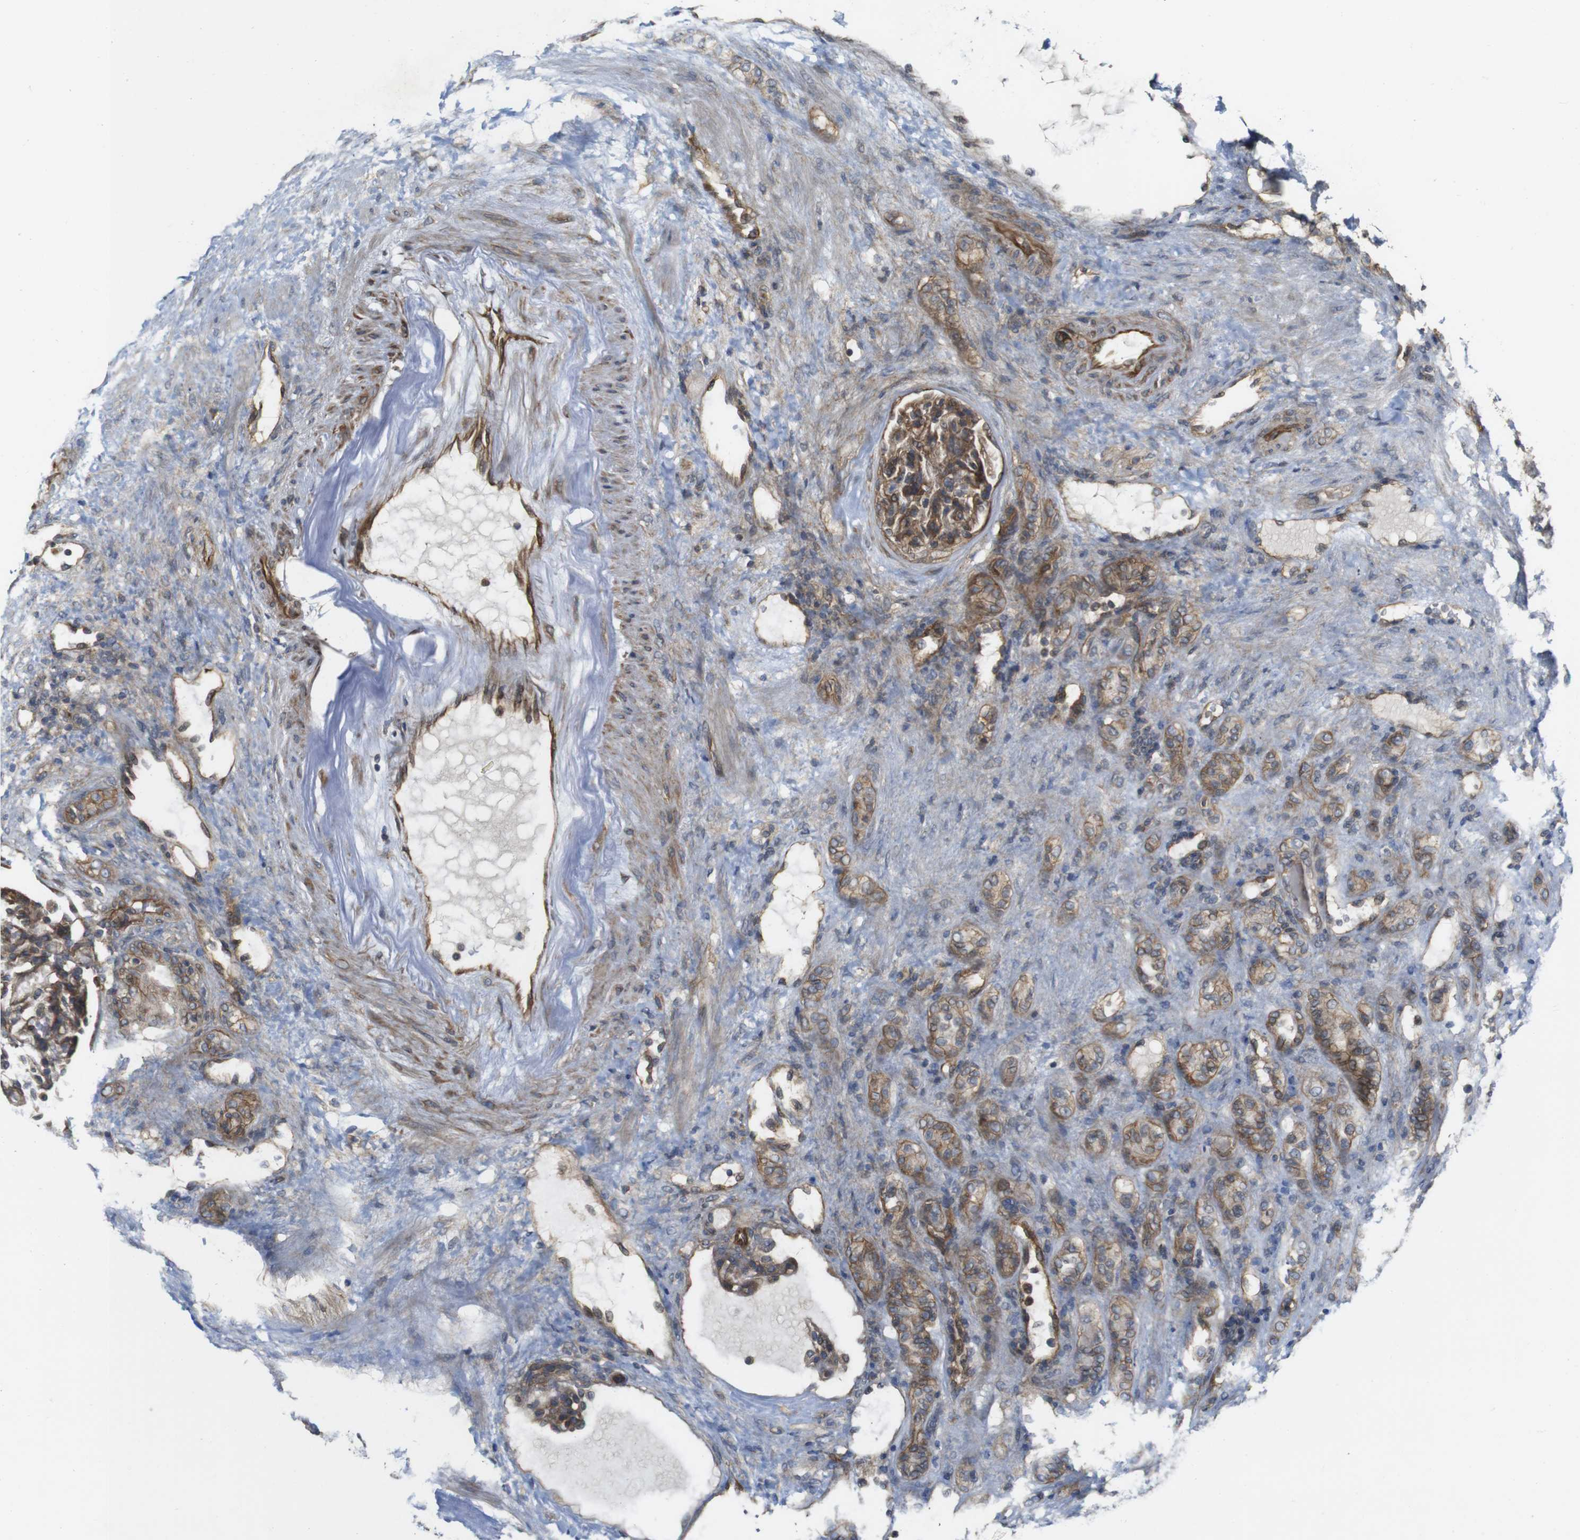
{"staining": {"intensity": "moderate", "quantity": ">75%", "location": "cytoplasmic/membranous"}, "tissue": "renal cancer", "cell_type": "Tumor cells", "image_type": "cancer", "snomed": [{"axis": "morphology", "description": "Adenocarcinoma, NOS"}, {"axis": "topography", "description": "Kidney"}], "caption": "This histopathology image exhibits immunohistochemistry (IHC) staining of human renal adenocarcinoma, with medium moderate cytoplasmic/membranous staining in approximately >75% of tumor cells.", "gene": "ZDHHC5", "patient": {"sex": "male", "age": 61}}